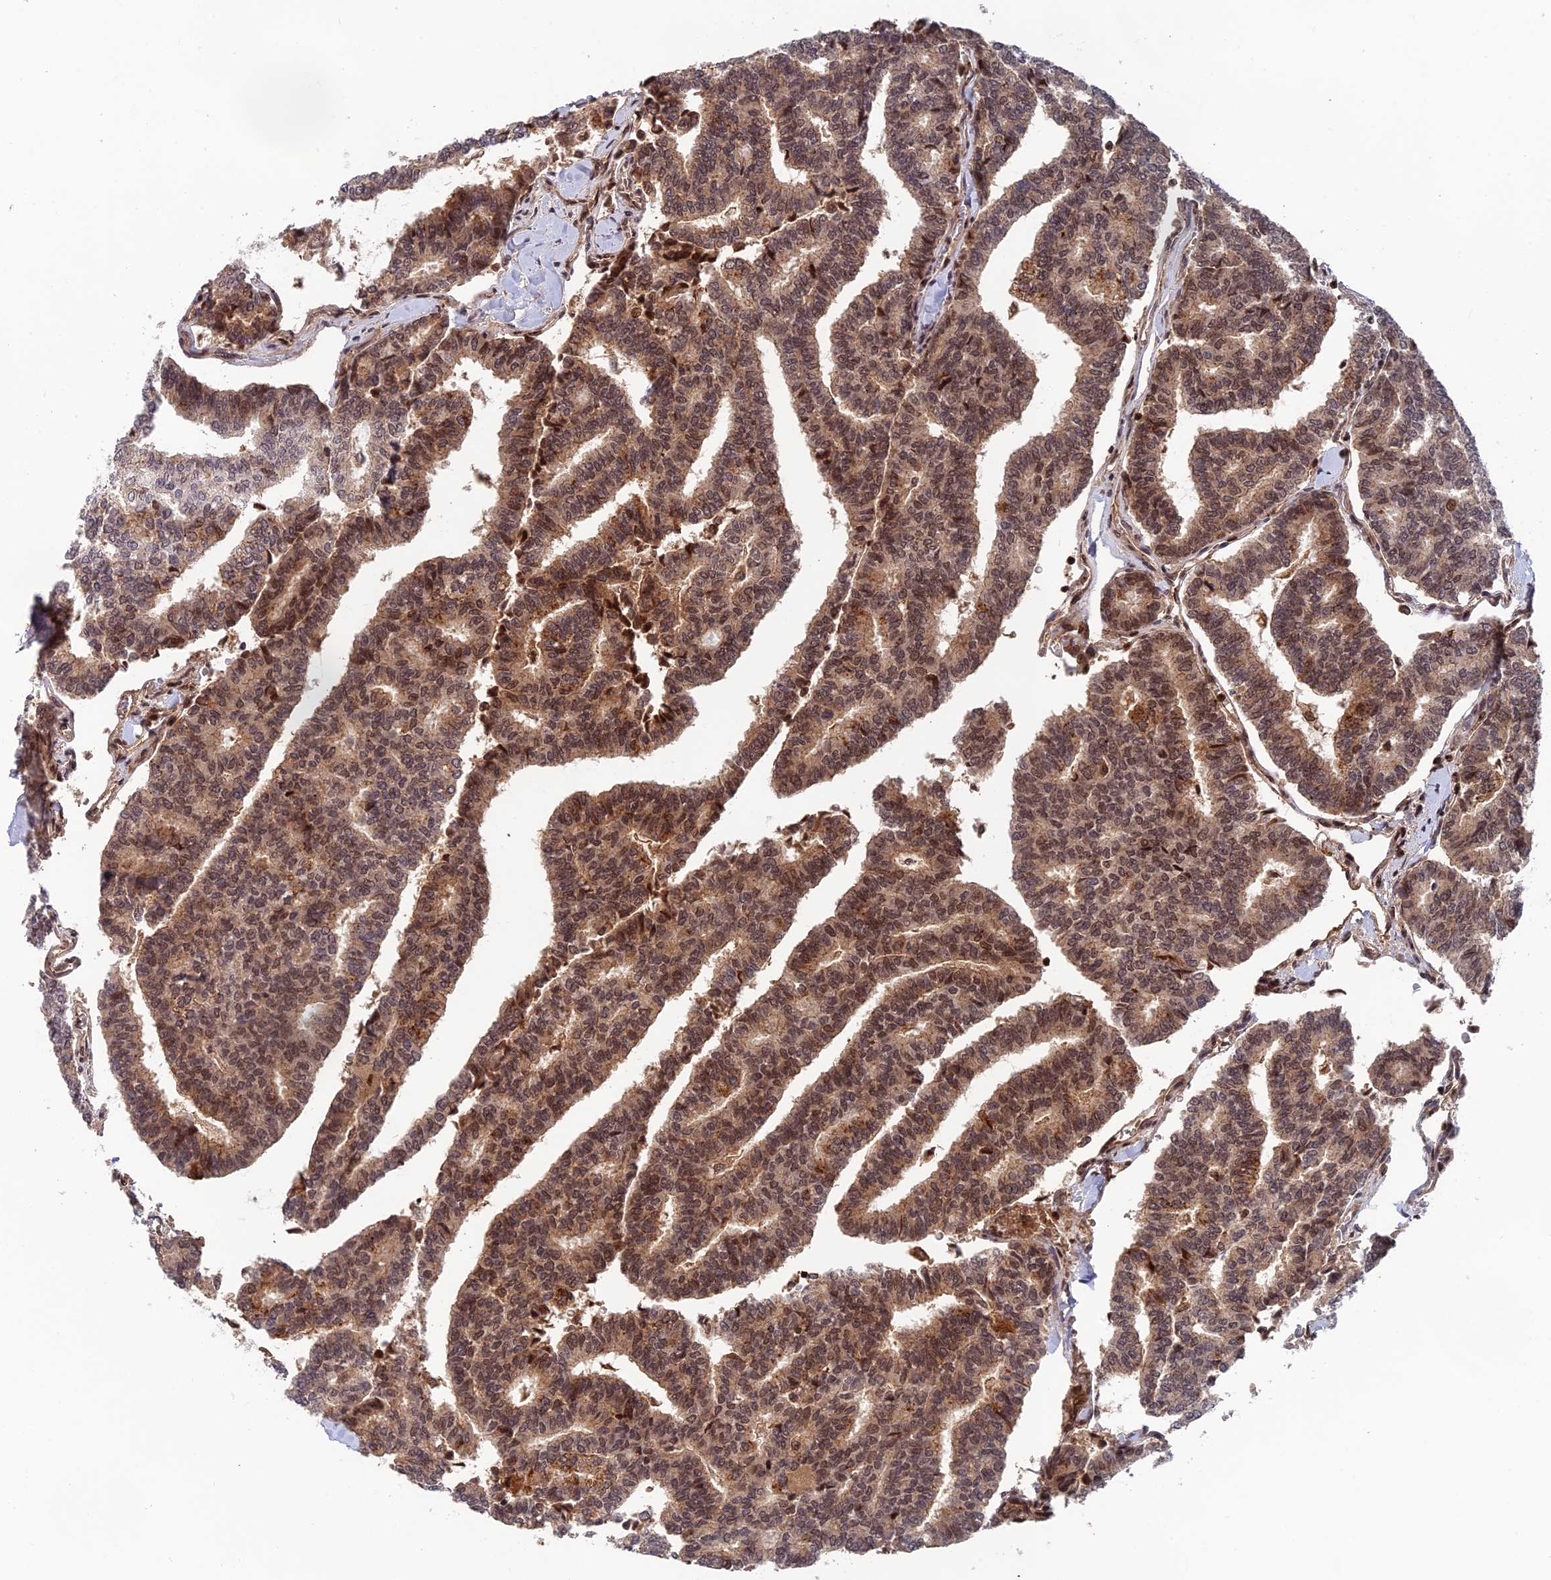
{"staining": {"intensity": "moderate", "quantity": ">75%", "location": "cytoplasmic/membranous,nuclear"}, "tissue": "thyroid cancer", "cell_type": "Tumor cells", "image_type": "cancer", "snomed": [{"axis": "morphology", "description": "Papillary adenocarcinoma, NOS"}, {"axis": "topography", "description": "Thyroid gland"}], "caption": "Immunohistochemistry histopathology image of papillary adenocarcinoma (thyroid) stained for a protein (brown), which exhibits medium levels of moderate cytoplasmic/membranous and nuclear expression in approximately >75% of tumor cells.", "gene": "OSBPL1A", "patient": {"sex": "female", "age": 35}}